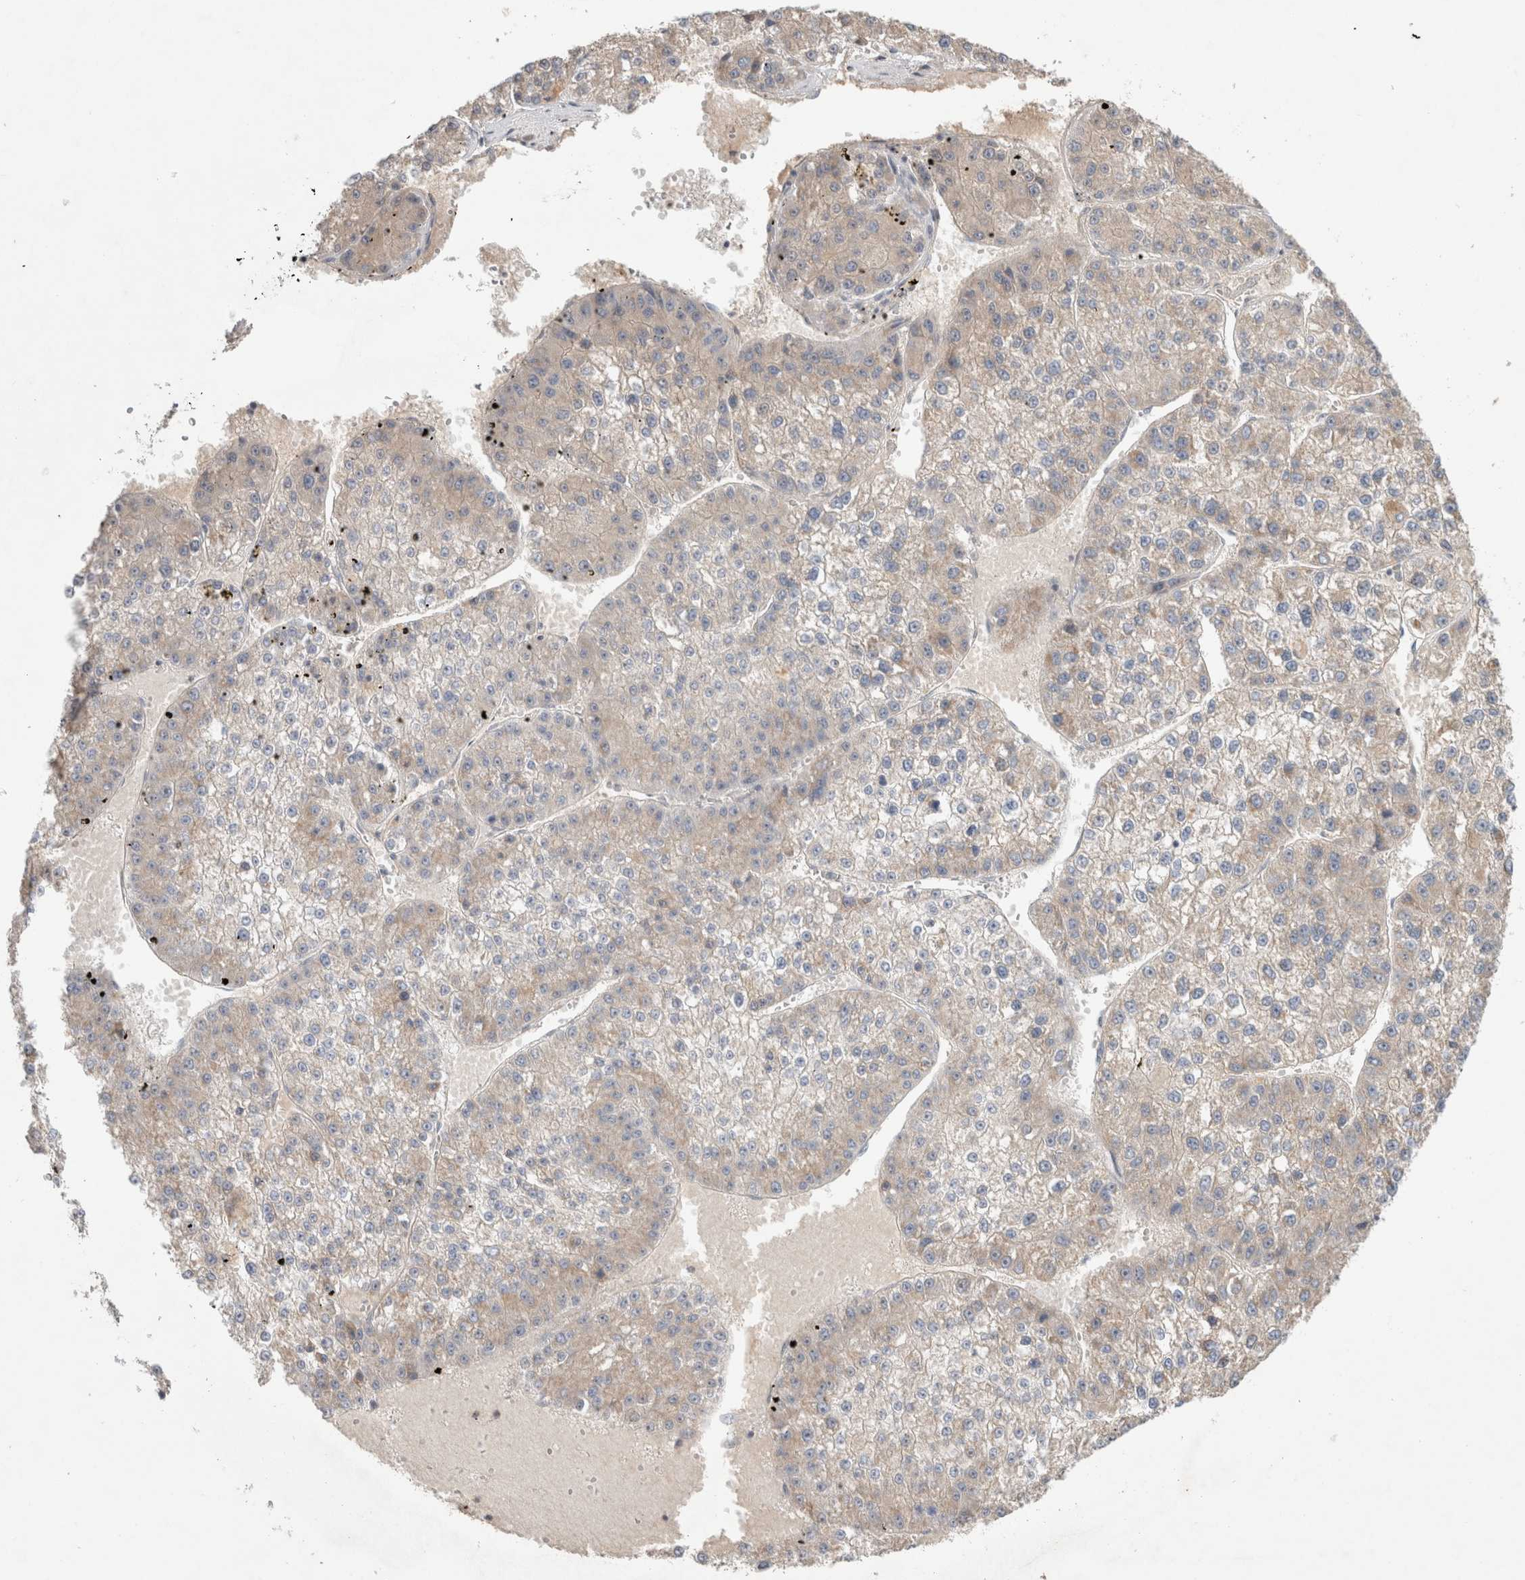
{"staining": {"intensity": "weak", "quantity": "<25%", "location": "cytoplasmic/membranous"}, "tissue": "liver cancer", "cell_type": "Tumor cells", "image_type": "cancer", "snomed": [{"axis": "morphology", "description": "Carcinoma, Hepatocellular, NOS"}, {"axis": "topography", "description": "Liver"}], "caption": "The micrograph reveals no staining of tumor cells in hepatocellular carcinoma (liver). (Immunohistochemistry, brightfield microscopy, high magnification).", "gene": "SYDE2", "patient": {"sex": "female", "age": 73}}